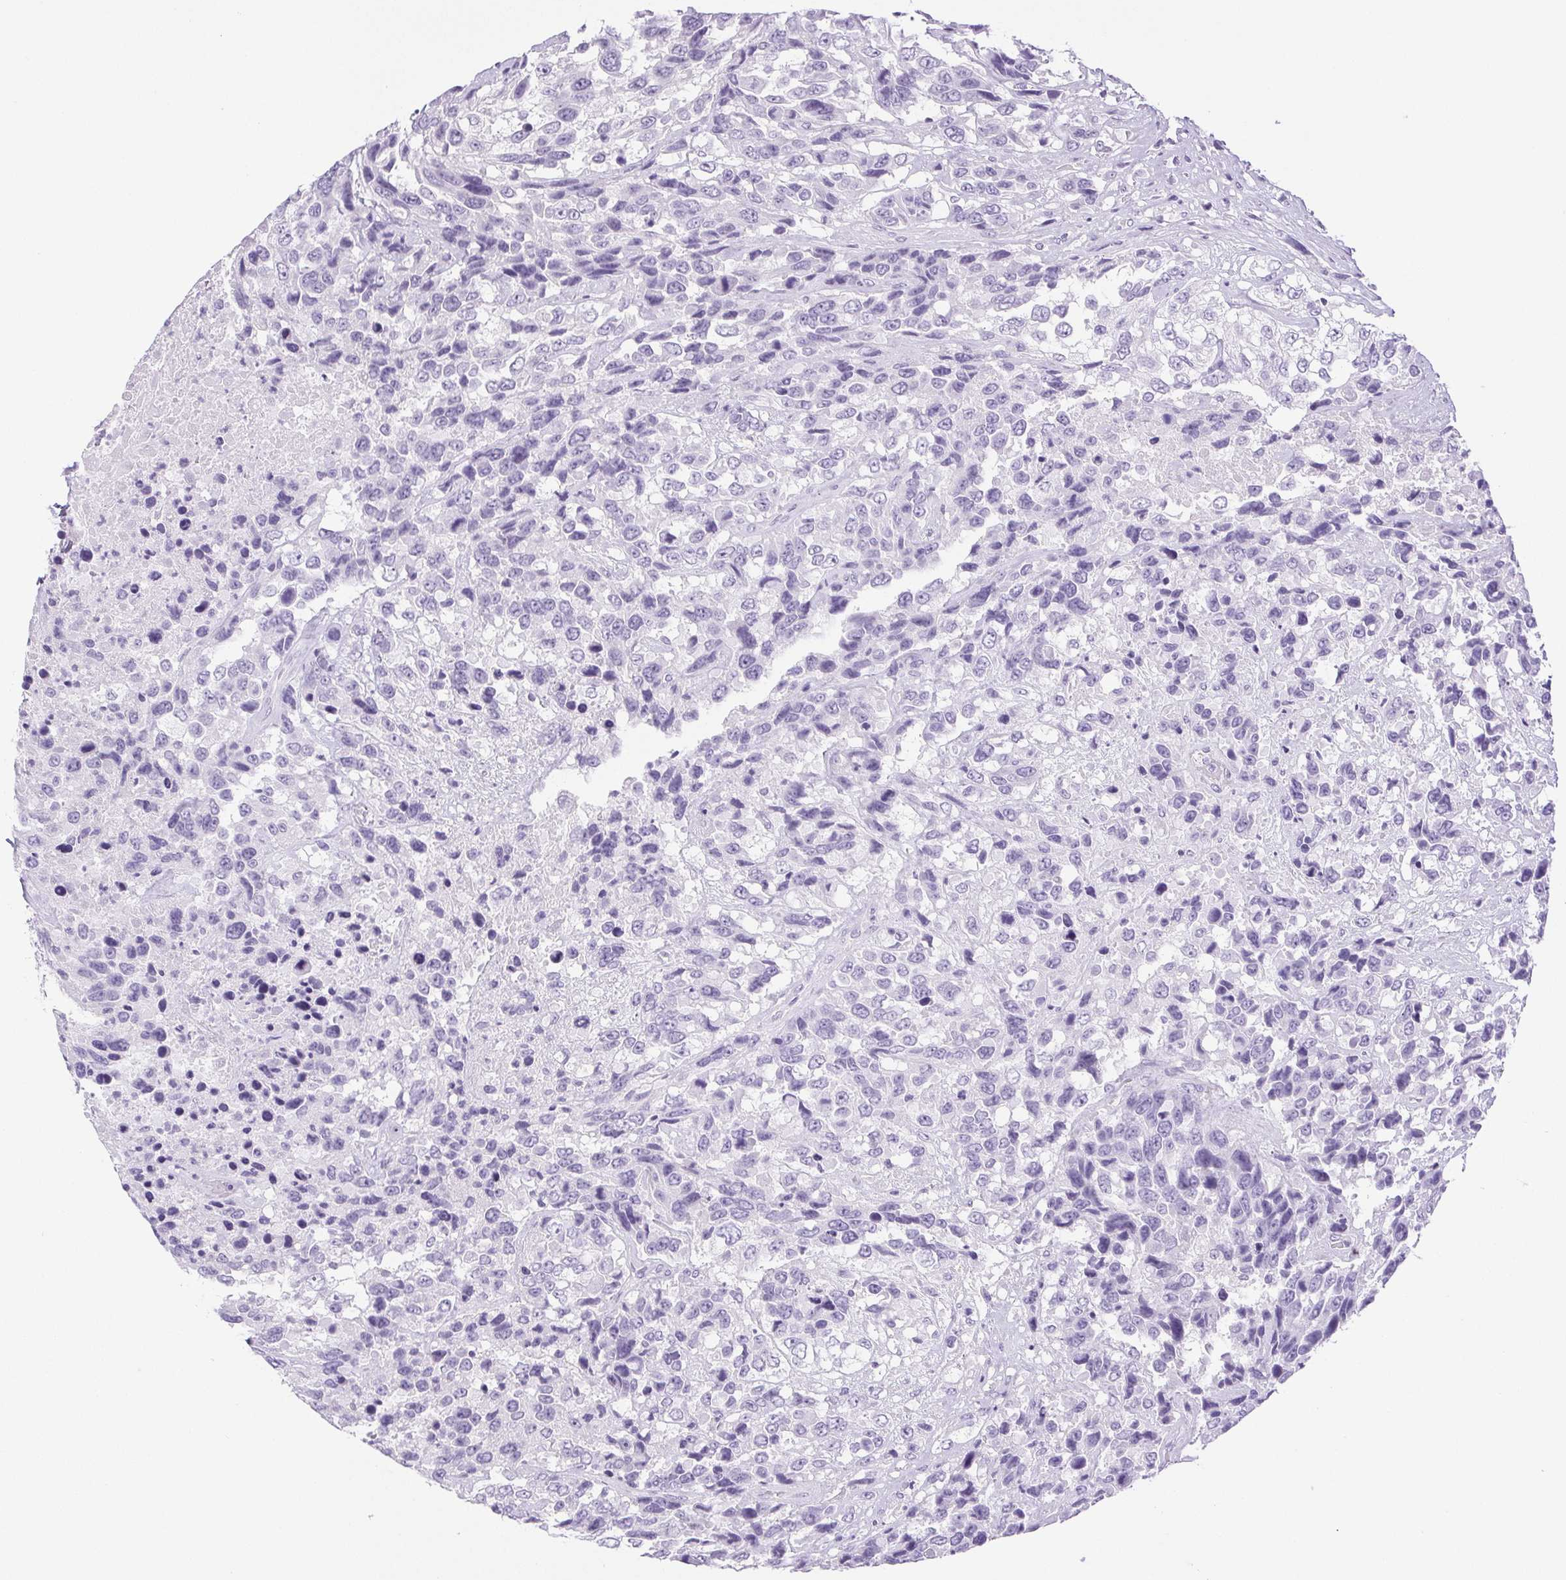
{"staining": {"intensity": "negative", "quantity": "none", "location": "none"}, "tissue": "urothelial cancer", "cell_type": "Tumor cells", "image_type": "cancer", "snomed": [{"axis": "morphology", "description": "Urothelial carcinoma, High grade"}, {"axis": "topography", "description": "Urinary bladder"}], "caption": "High magnification brightfield microscopy of urothelial carcinoma (high-grade) stained with DAB (brown) and counterstained with hematoxylin (blue): tumor cells show no significant staining.", "gene": "HLA-G", "patient": {"sex": "female", "age": 70}}